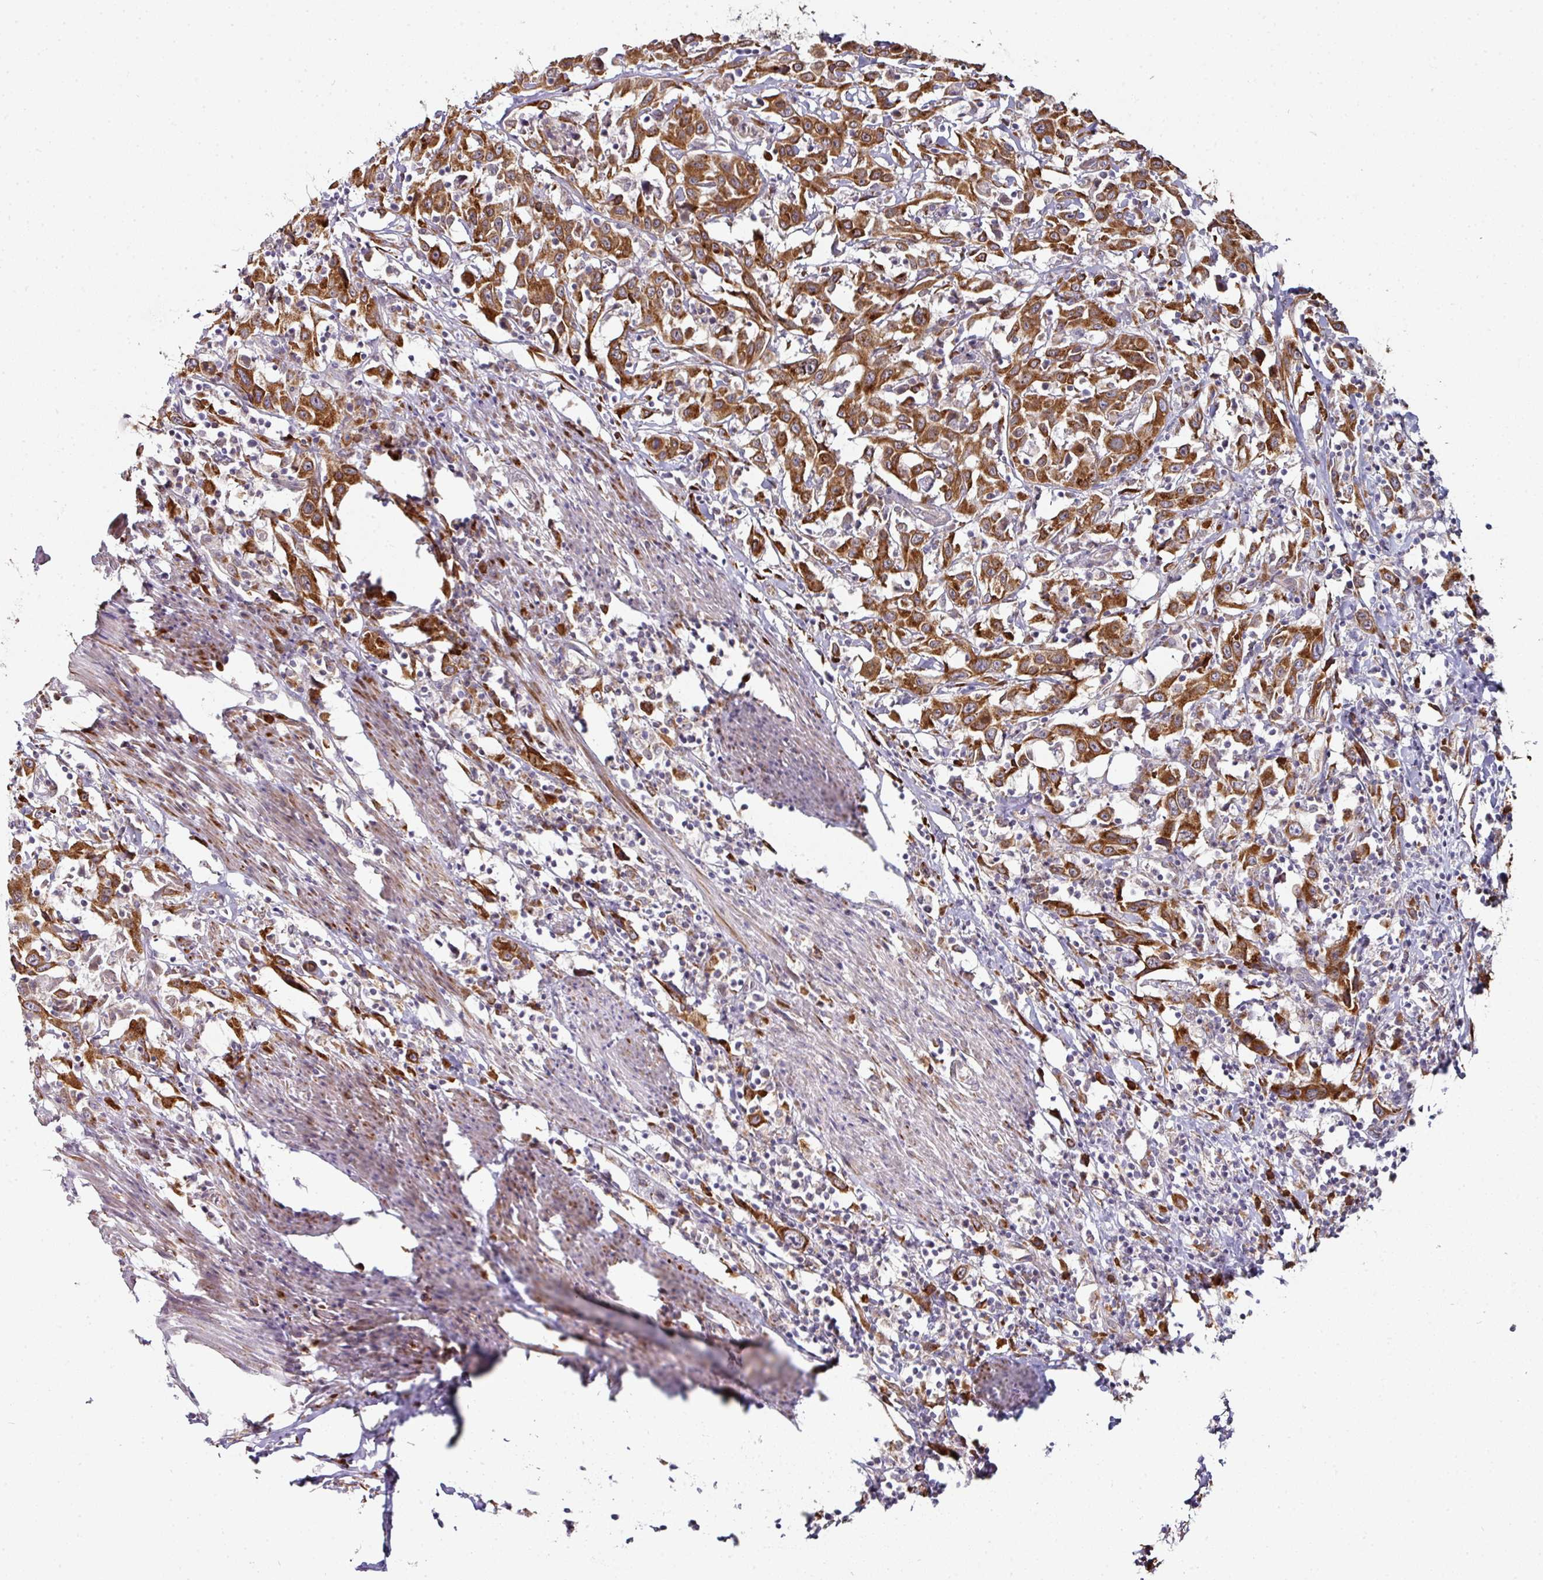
{"staining": {"intensity": "moderate", "quantity": ">75%", "location": "cytoplasmic/membranous"}, "tissue": "urothelial cancer", "cell_type": "Tumor cells", "image_type": "cancer", "snomed": [{"axis": "morphology", "description": "Urothelial carcinoma, High grade"}, {"axis": "topography", "description": "Urinary bladder"}], "caption": "Protein staining of high-grade urothelial carcinoma tissue reveals moderate cytoplasmic/membranous staining in approximately >75% of tumor cells.", "gene": "APOLD1", "patient": {"sex": "male", "age": 61}}